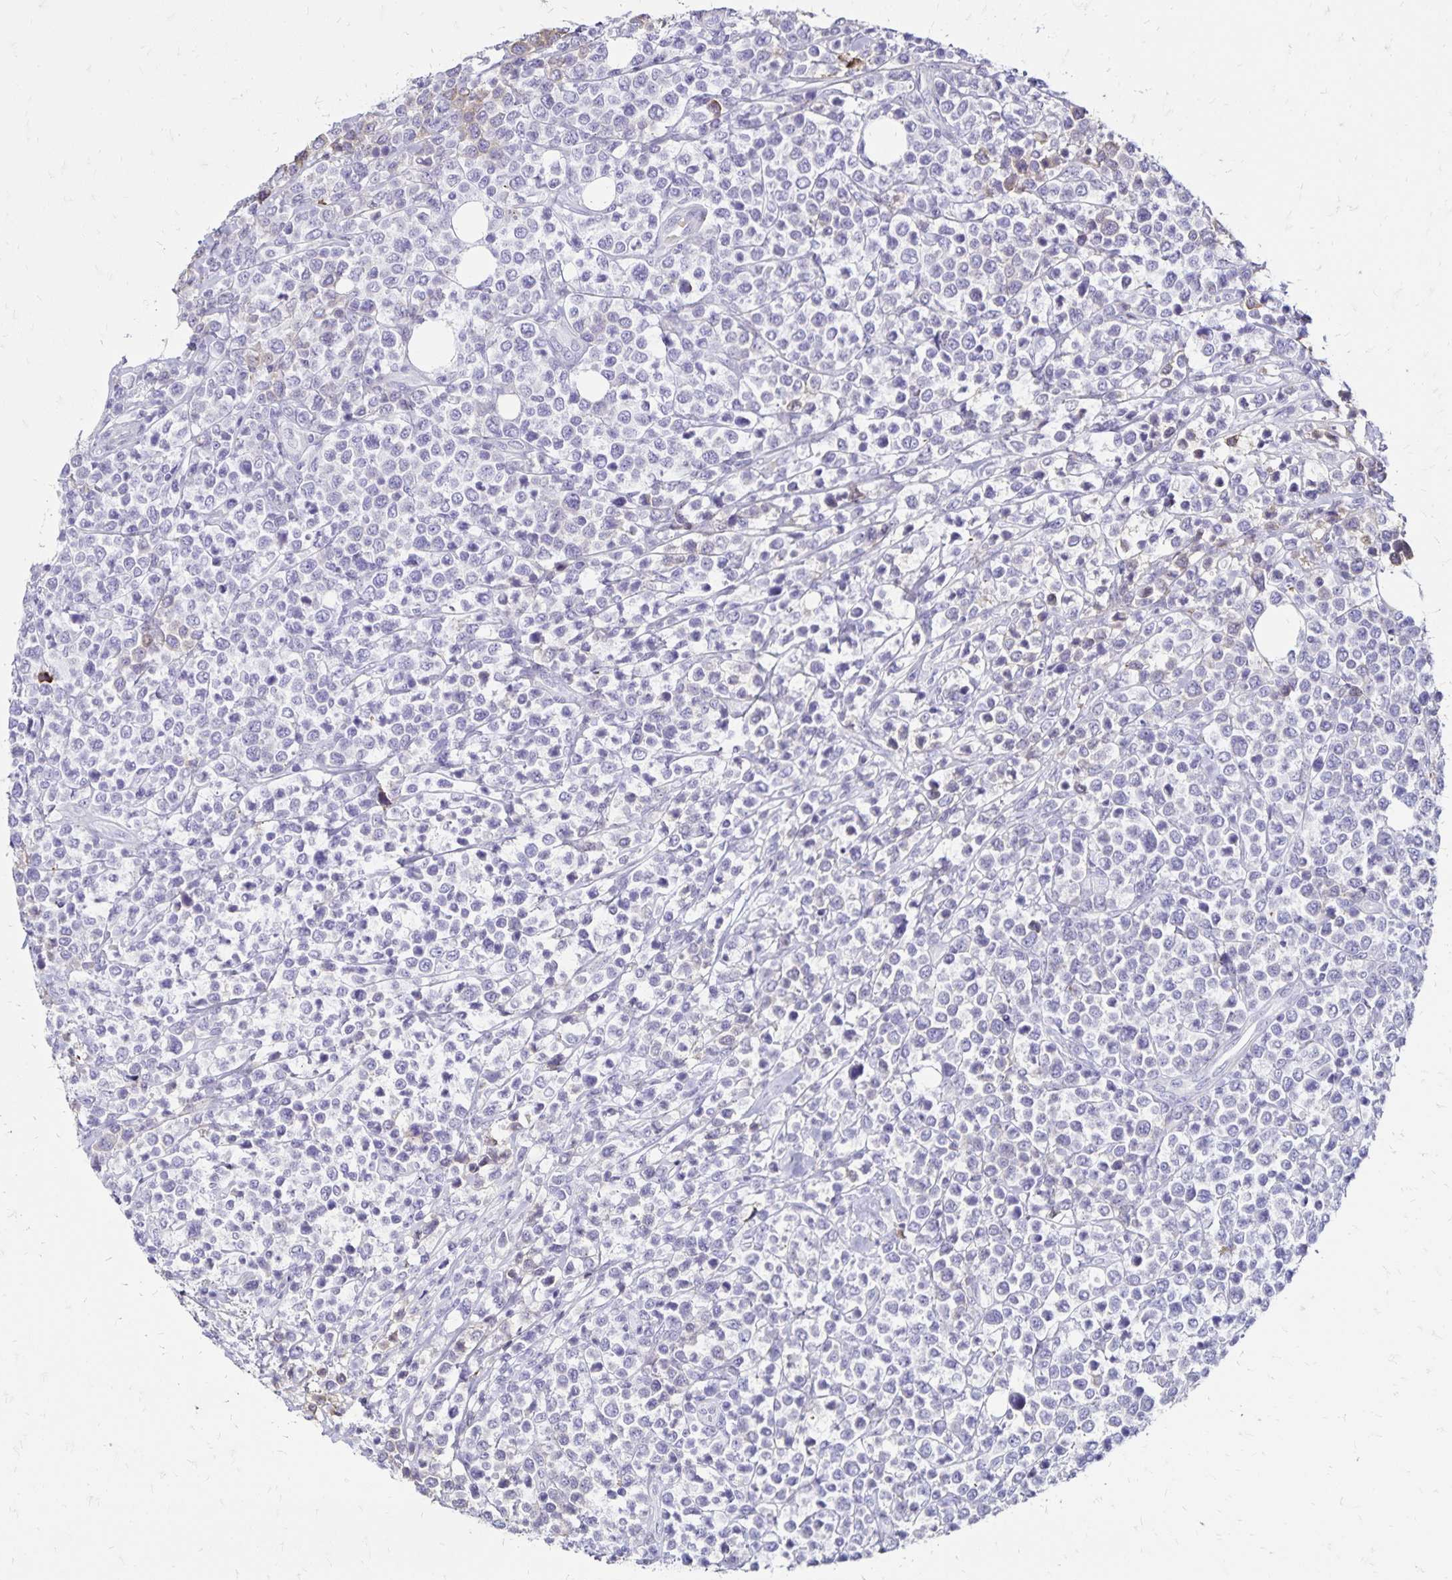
{"staining": {"intensity": "negative", "quantity": "none", "location": "none"}, "tissue": "lymphoma", "cell_type": "Tumor cells", "image_type": "cancer", "snomed": [{"axis": "morphology", "description": "Malignant lymphoma, non-Hodgkin's type, High grade"}, {"axis": "topography", "description": "Soft tissue"}], "caption": "Image shows no protein positivity in tumor cells of lymphoma tissue.", "gene": "KISS1", "patient": {"sex": "female", "age": 56}}